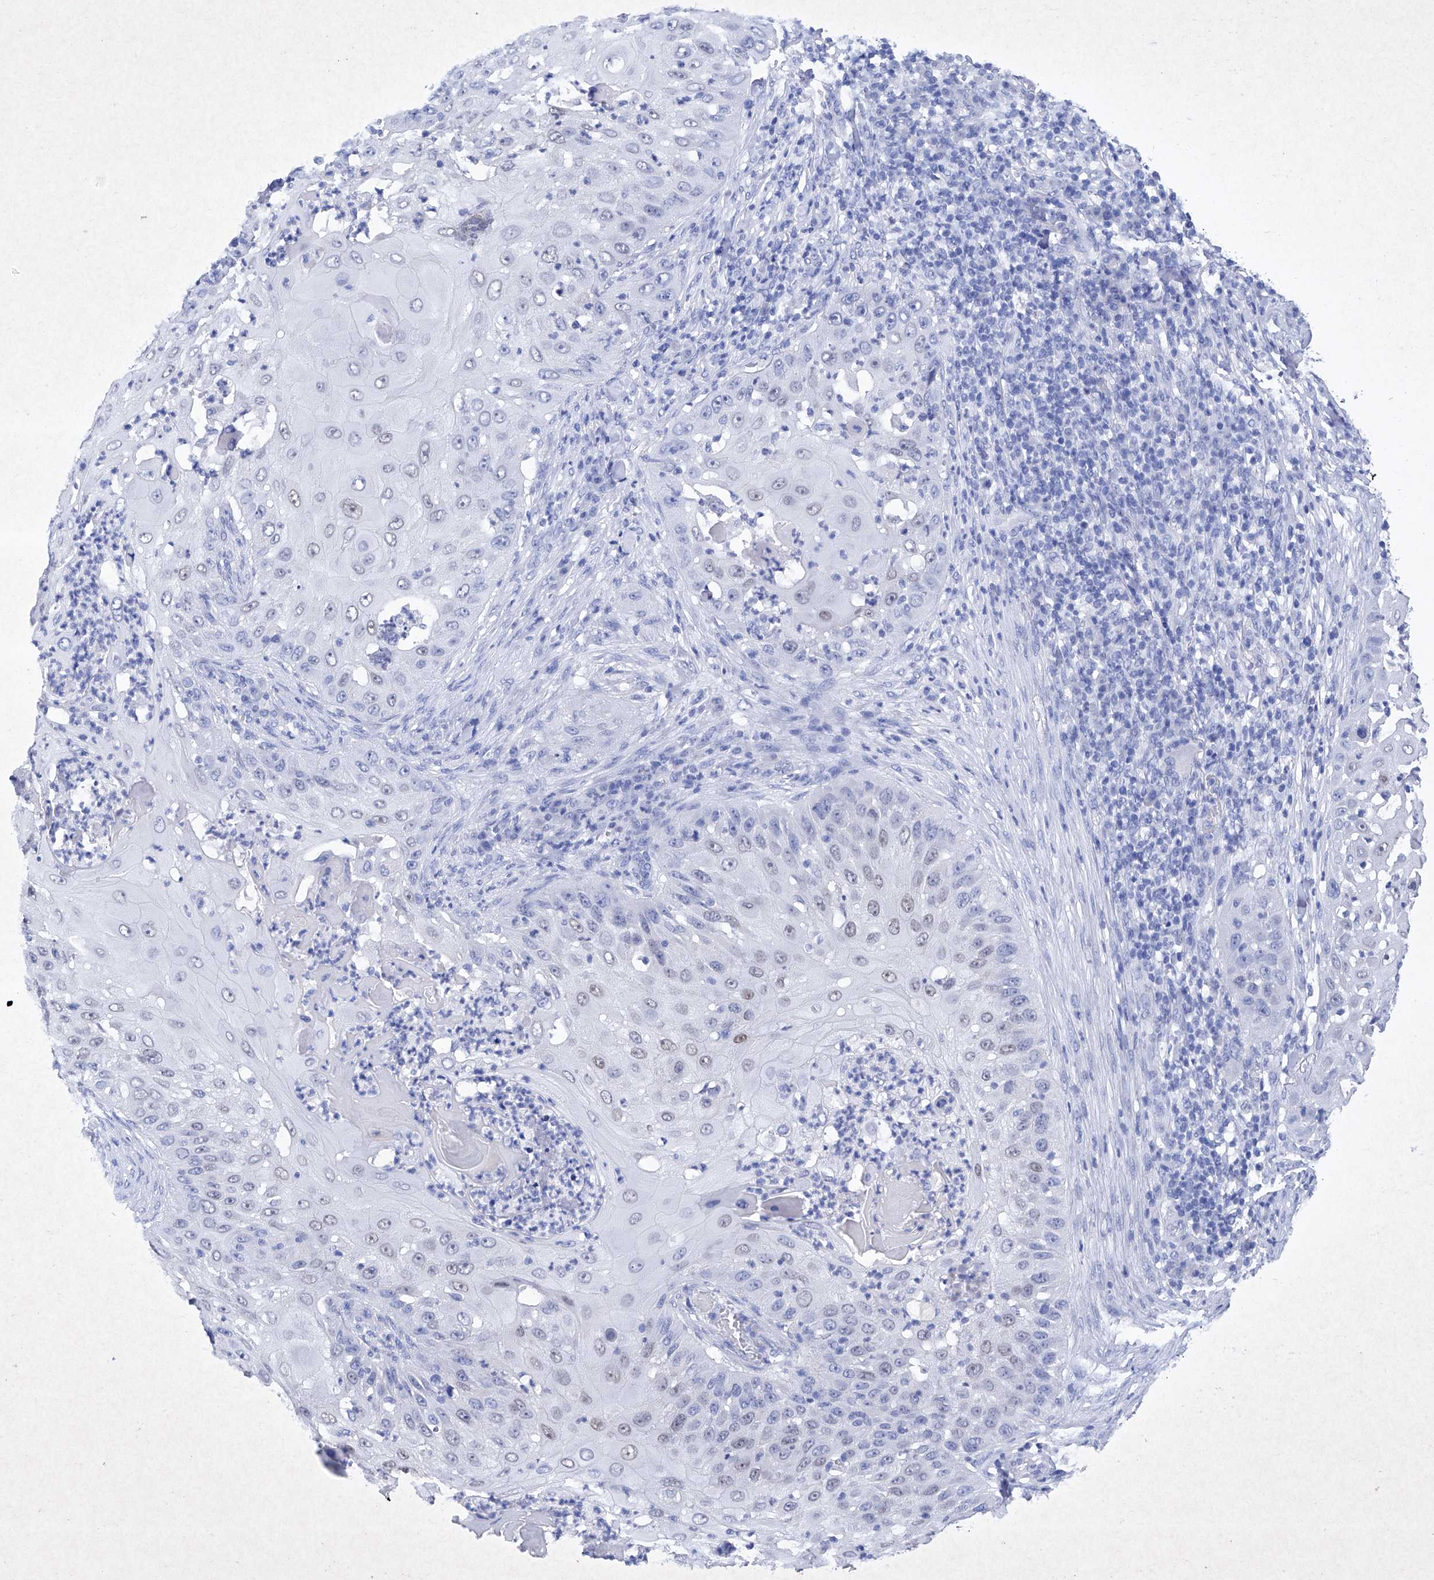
{"staining": {"intensity": "weak", "quantity": "<25%", "location": "nuclear"}, "tissue": "skin cancer", "cell_type": "Tumor cells", "image_type": "cancer", "snomed": [{"axis": "morphology", "description": "Squamous cell carcinoma, NOS"}, {"axis": "topography", "description": "Skin"}], "caption": "The IHC image has no significant positivity in tumor cells of skin cancer tissue.", "gene": "BARX2", "patient": {"sex": "female", "age": 44}}